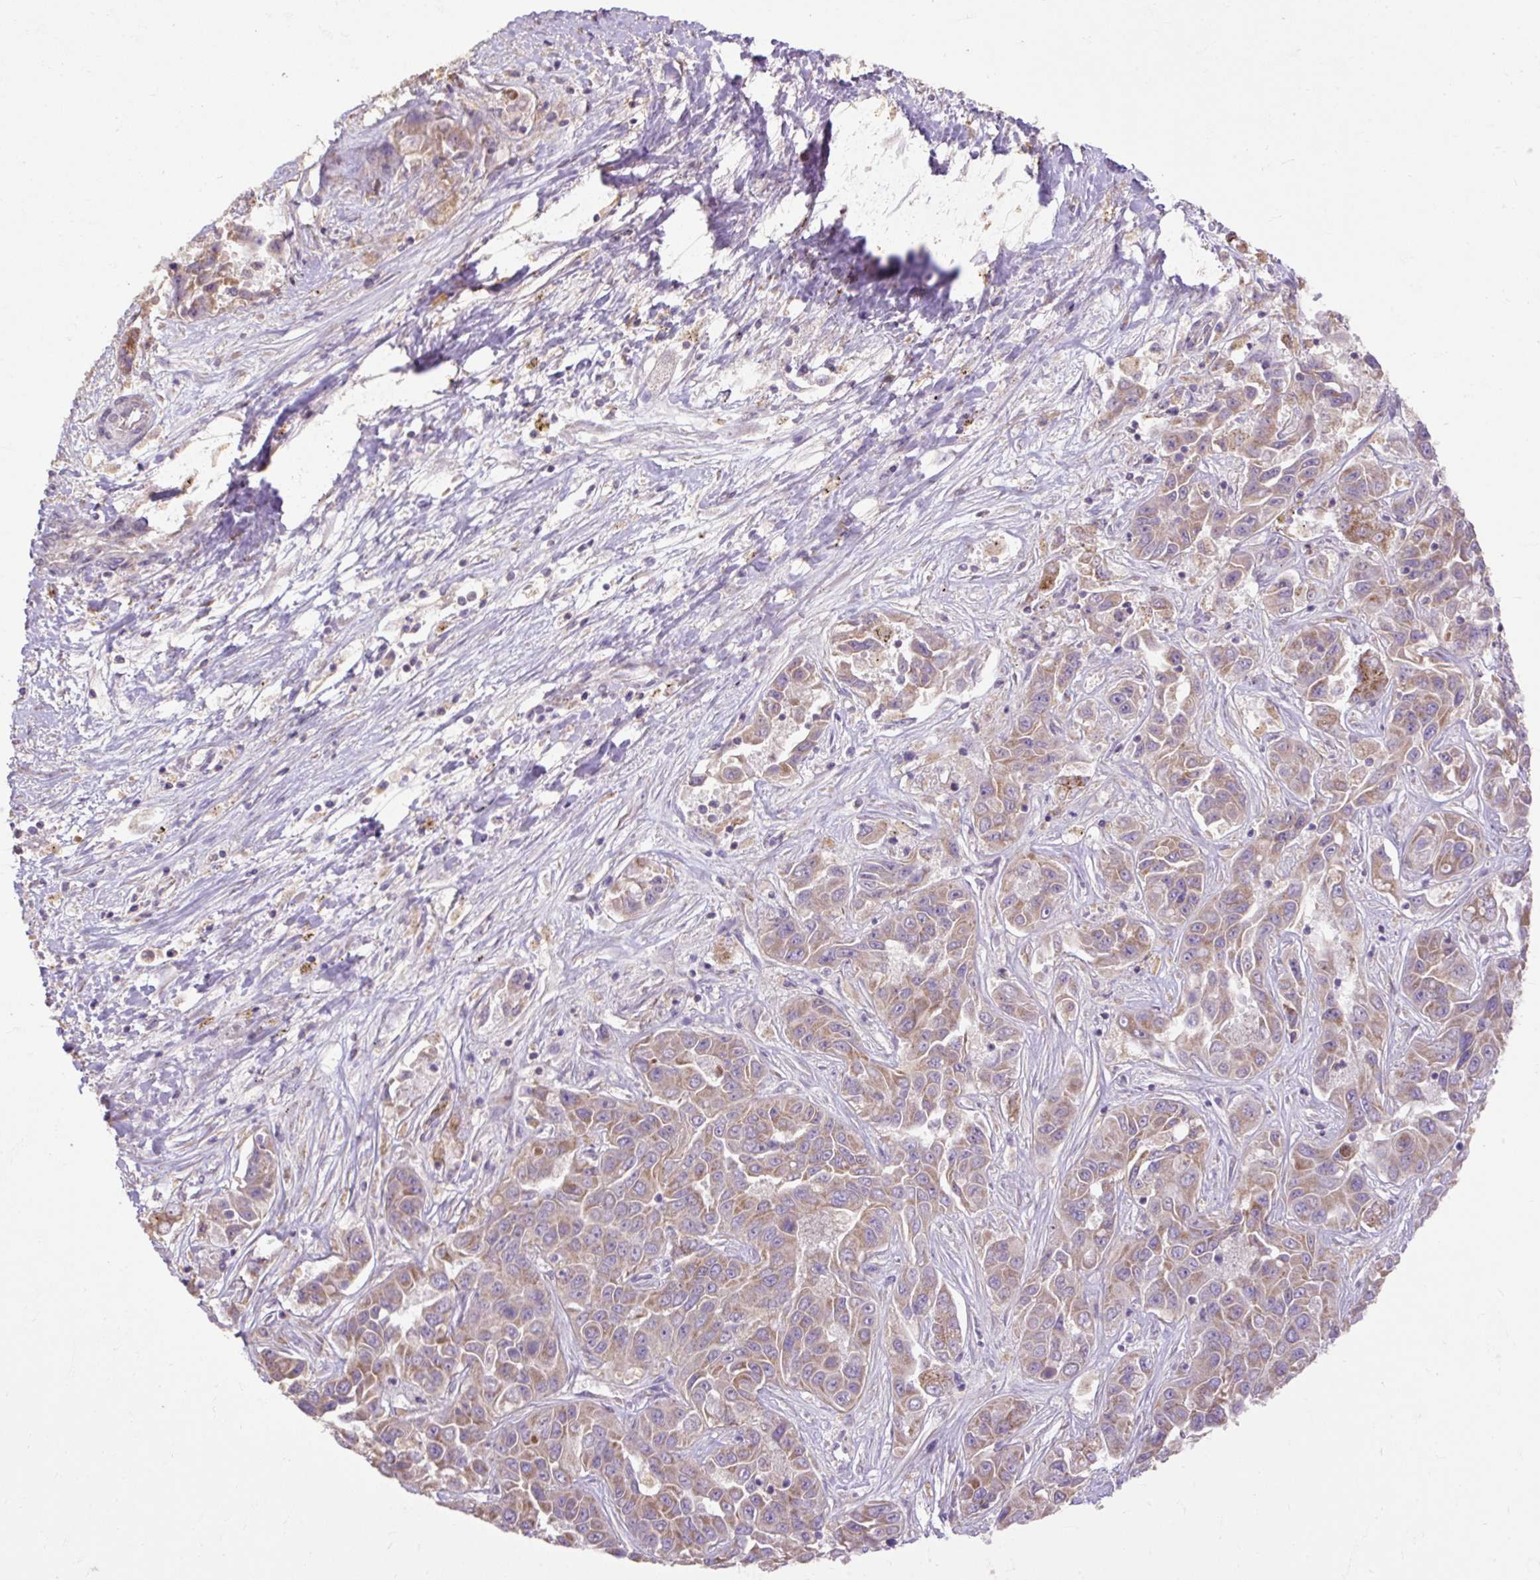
{"staining": {"intensity": "moderate", "quantity": ">75%", "location": "cytoplasmic/membranous"}, "tissue": "liver cancer", "cell_type": "Tumor cells", "image_type": "cancer", "snomed": [{"axis": "morphology", "description": "Cholangiocarcinoma"}, {"axis": "topography", "description": "Liver"}], "caption": "About >75% of tumor cells in human cholangiocarcinoma (liver) exhibit moderate cytoplasmic/membranous protein positivity as visualized by brown immunohistochemical staining.", "gene": "ABR", "patient": {"sex": "female", "age": 52}}